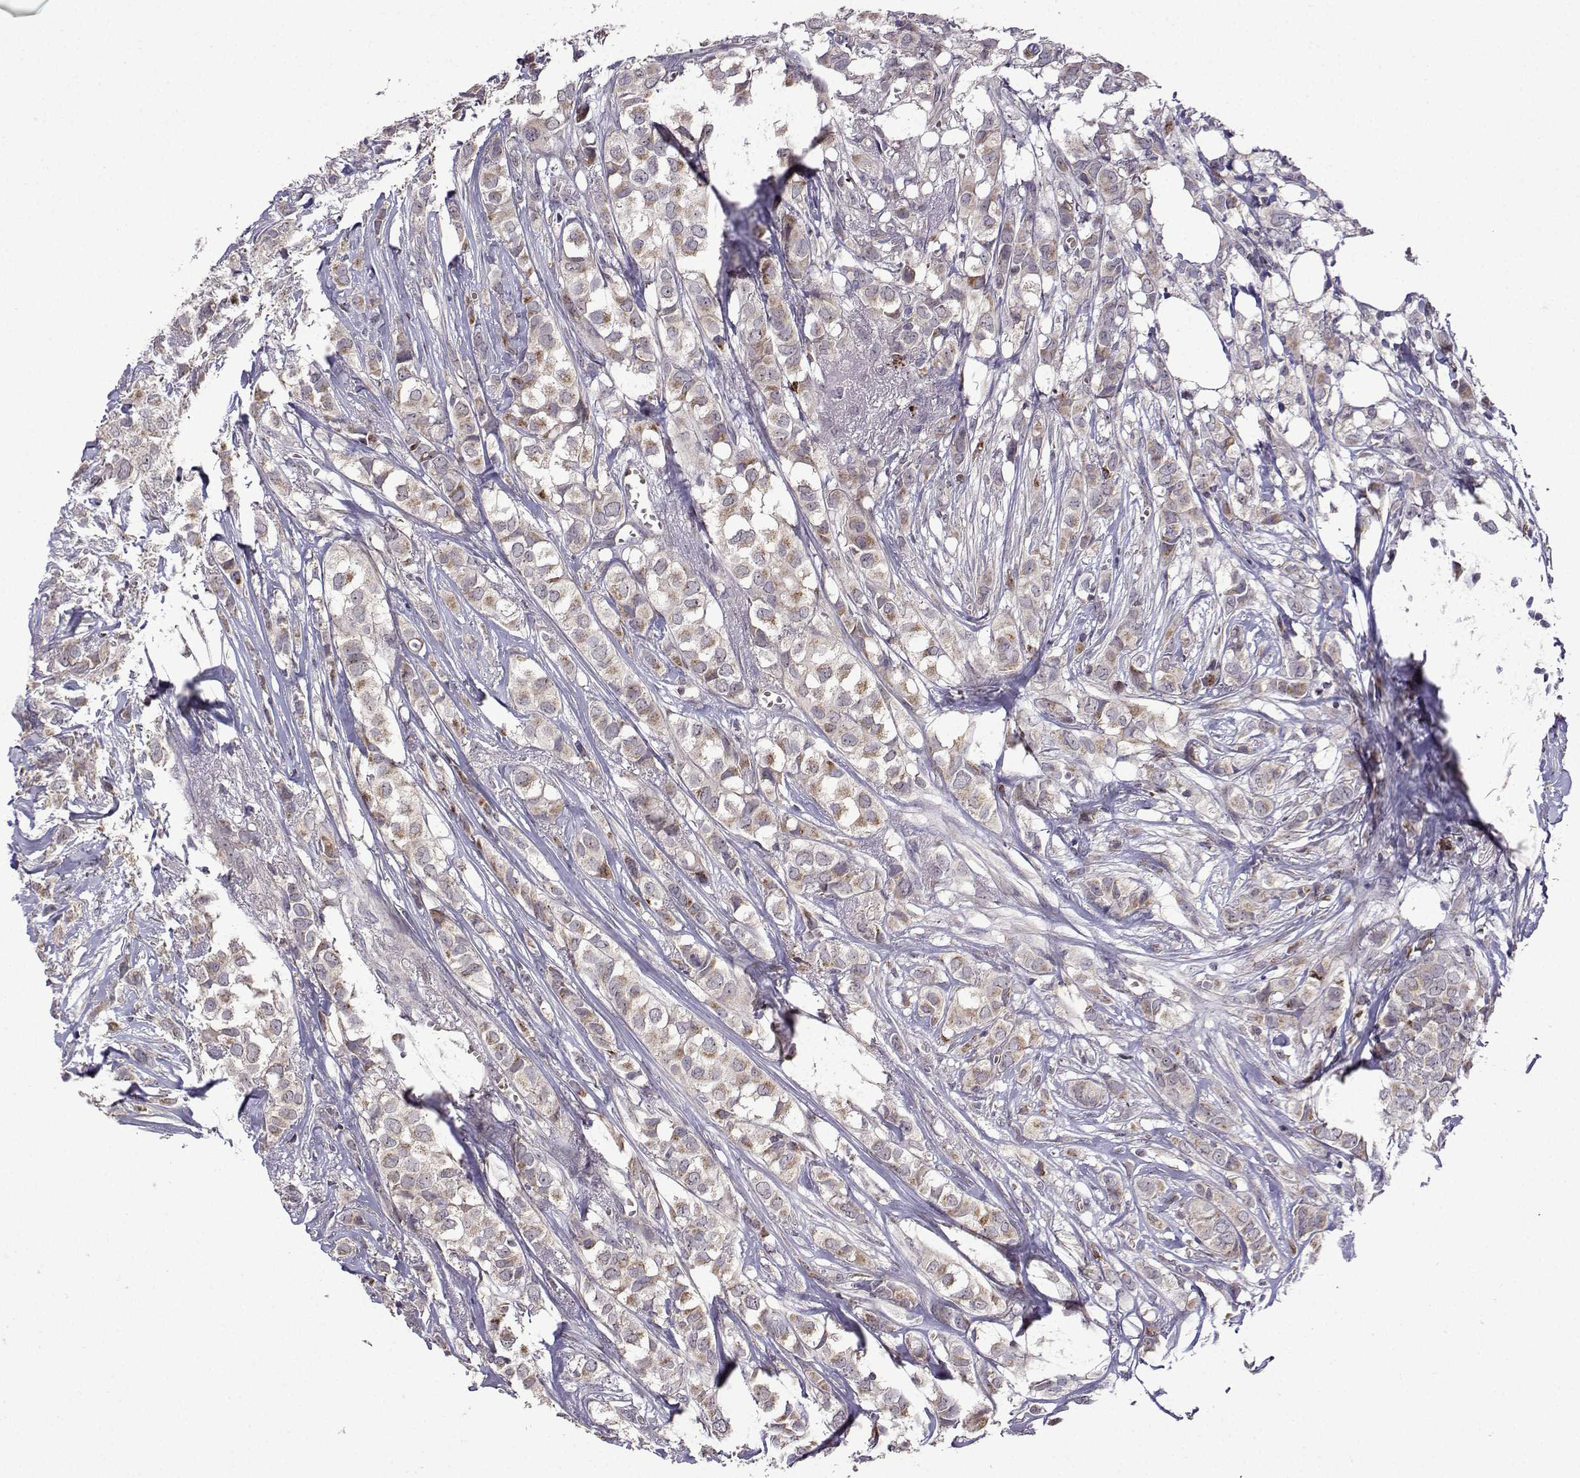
{"staining": {"intensity": "weak", "quantity": "25%-75%", "location": "cytoplasmic/membranous"}, "tissue": "breast cancer", "cell_type": "Tumor cells", "image_type": "cancer", "snomed": [{"axis": "morphology", "description": "Duct carcinoma"}, {"axis": "topography", "description": "Breast"}], "caption": "Protein analysis of breast cancer tissue demonstrates weak cytoplasmic/membranous positivity in about 25%-75% of tumor cells.", "gene": "TAB2", "patient": {"sex": "female", "age": 85}}